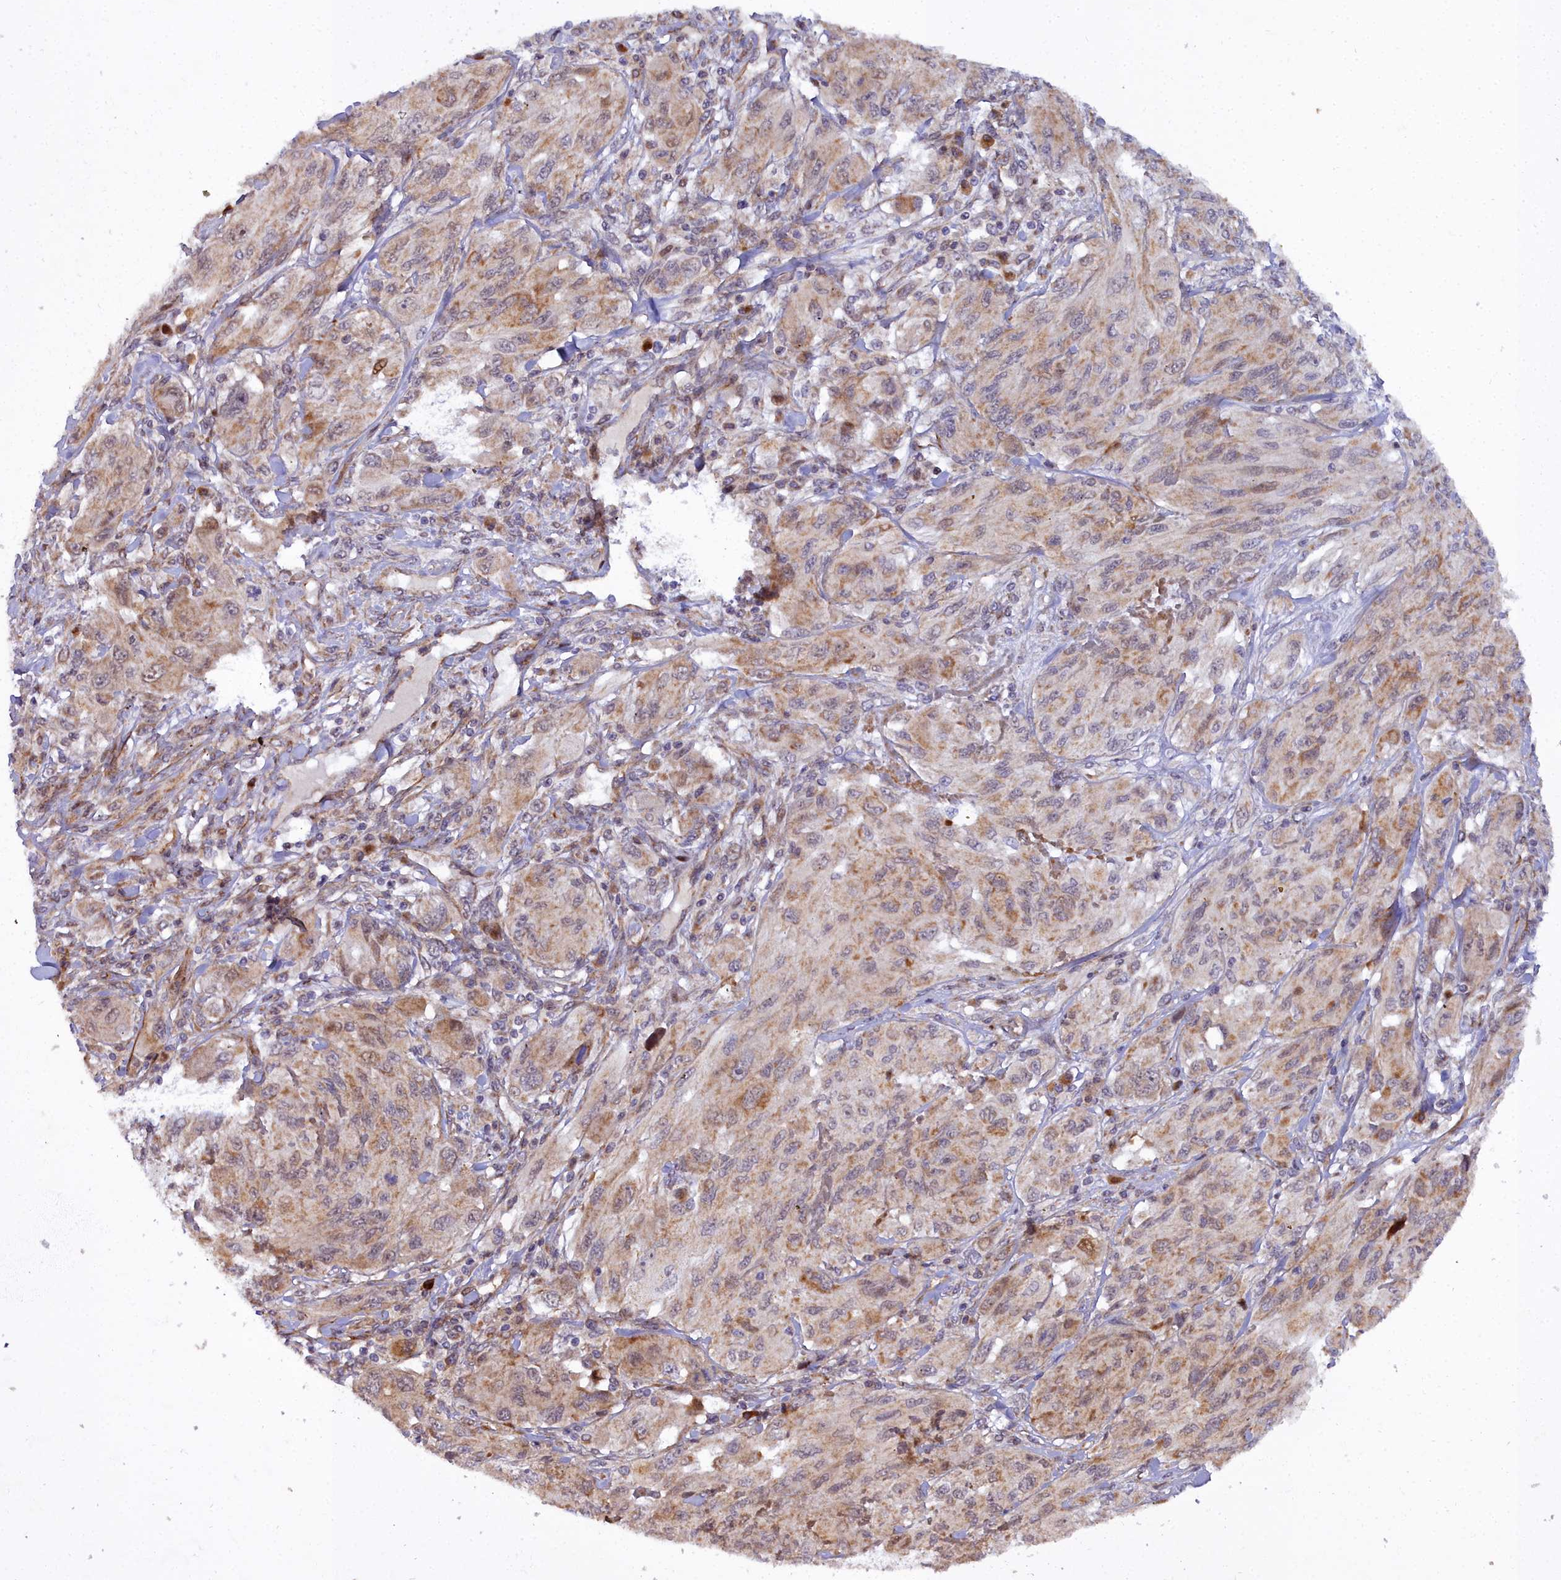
{"staining": {"intensity": "moderate", "quantity": ">75%", "location": "cytoplasmic/membranous"}, "tissue": "melanoma", "cell_type": "Tumor cells", "image_type": "cancer", "snomed": [{"axis": "morphology", "description": "Malignant melanoma, NOS"}, {"axis": "topography", "description": "Skin"}], "caption": "DAB immunohistochemical staining of malignant melanoma demonstrates moderate cytoplasmic/membranous protein staining in about >75% of tumor cells.", "gene": "MRPS11", "patient": {"sex": "female", "age": 91}}